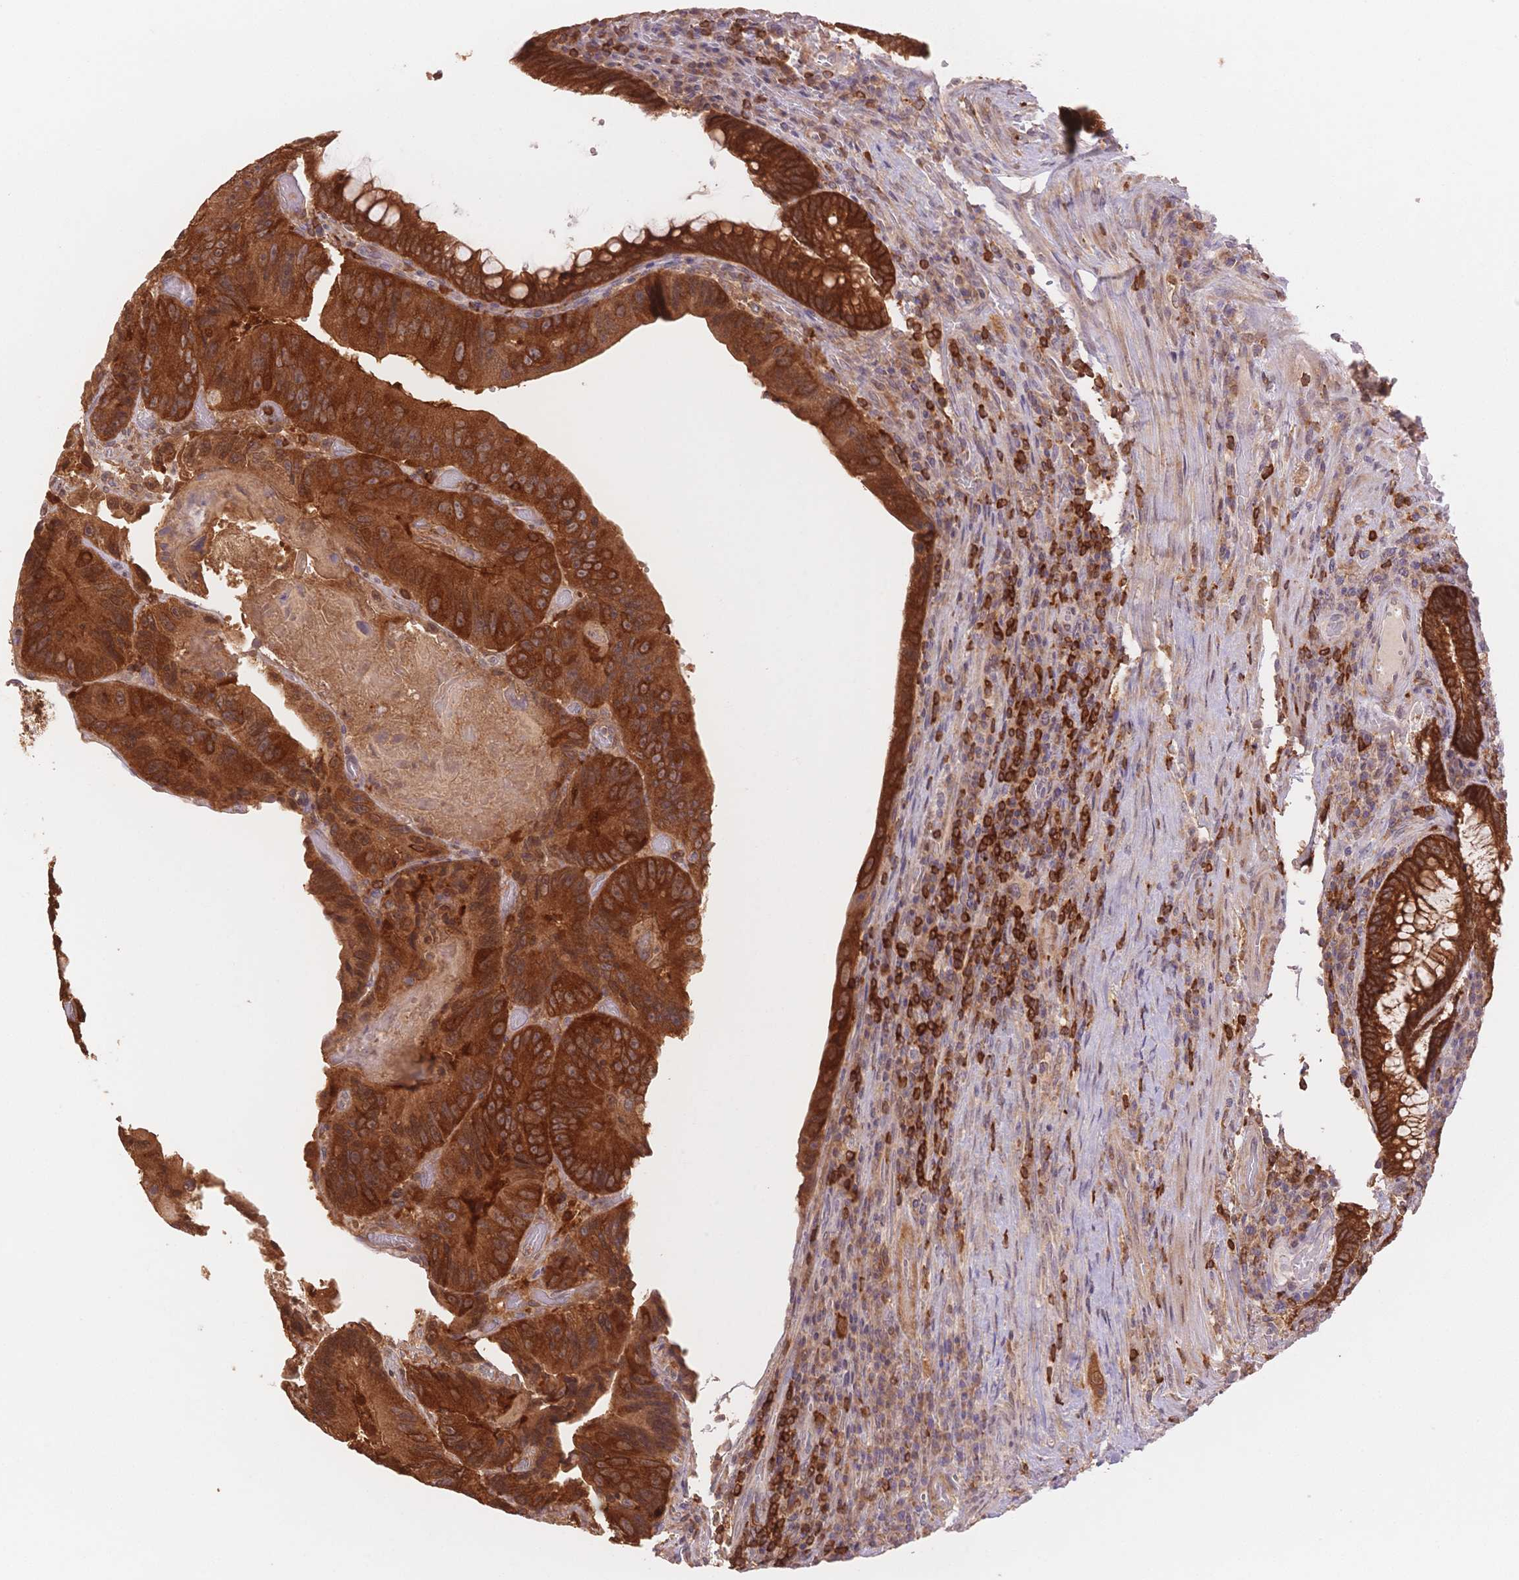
{"staining": {"intensity": "strong", "quantity": ">75%", "location": "cytoplasmic/membranous"}, "tissue": "colorectal cancer", "cell_type": "Tumor cells", "image_type": "cancer", "snomed": [{"axis": "morphology", "description": "Adenocarcinoma, NOS"}, {"axis": "topography", "description": "Colon"}], "caption": "Immunohistochemical staining of colorectal cancer (adenocarcinoma) exhibits high levels of strong cytoplasmic/membranous staining in about >75% of tumor cells.", "gene": "STK39", "patient": {"sex": "female", "age": 86}}